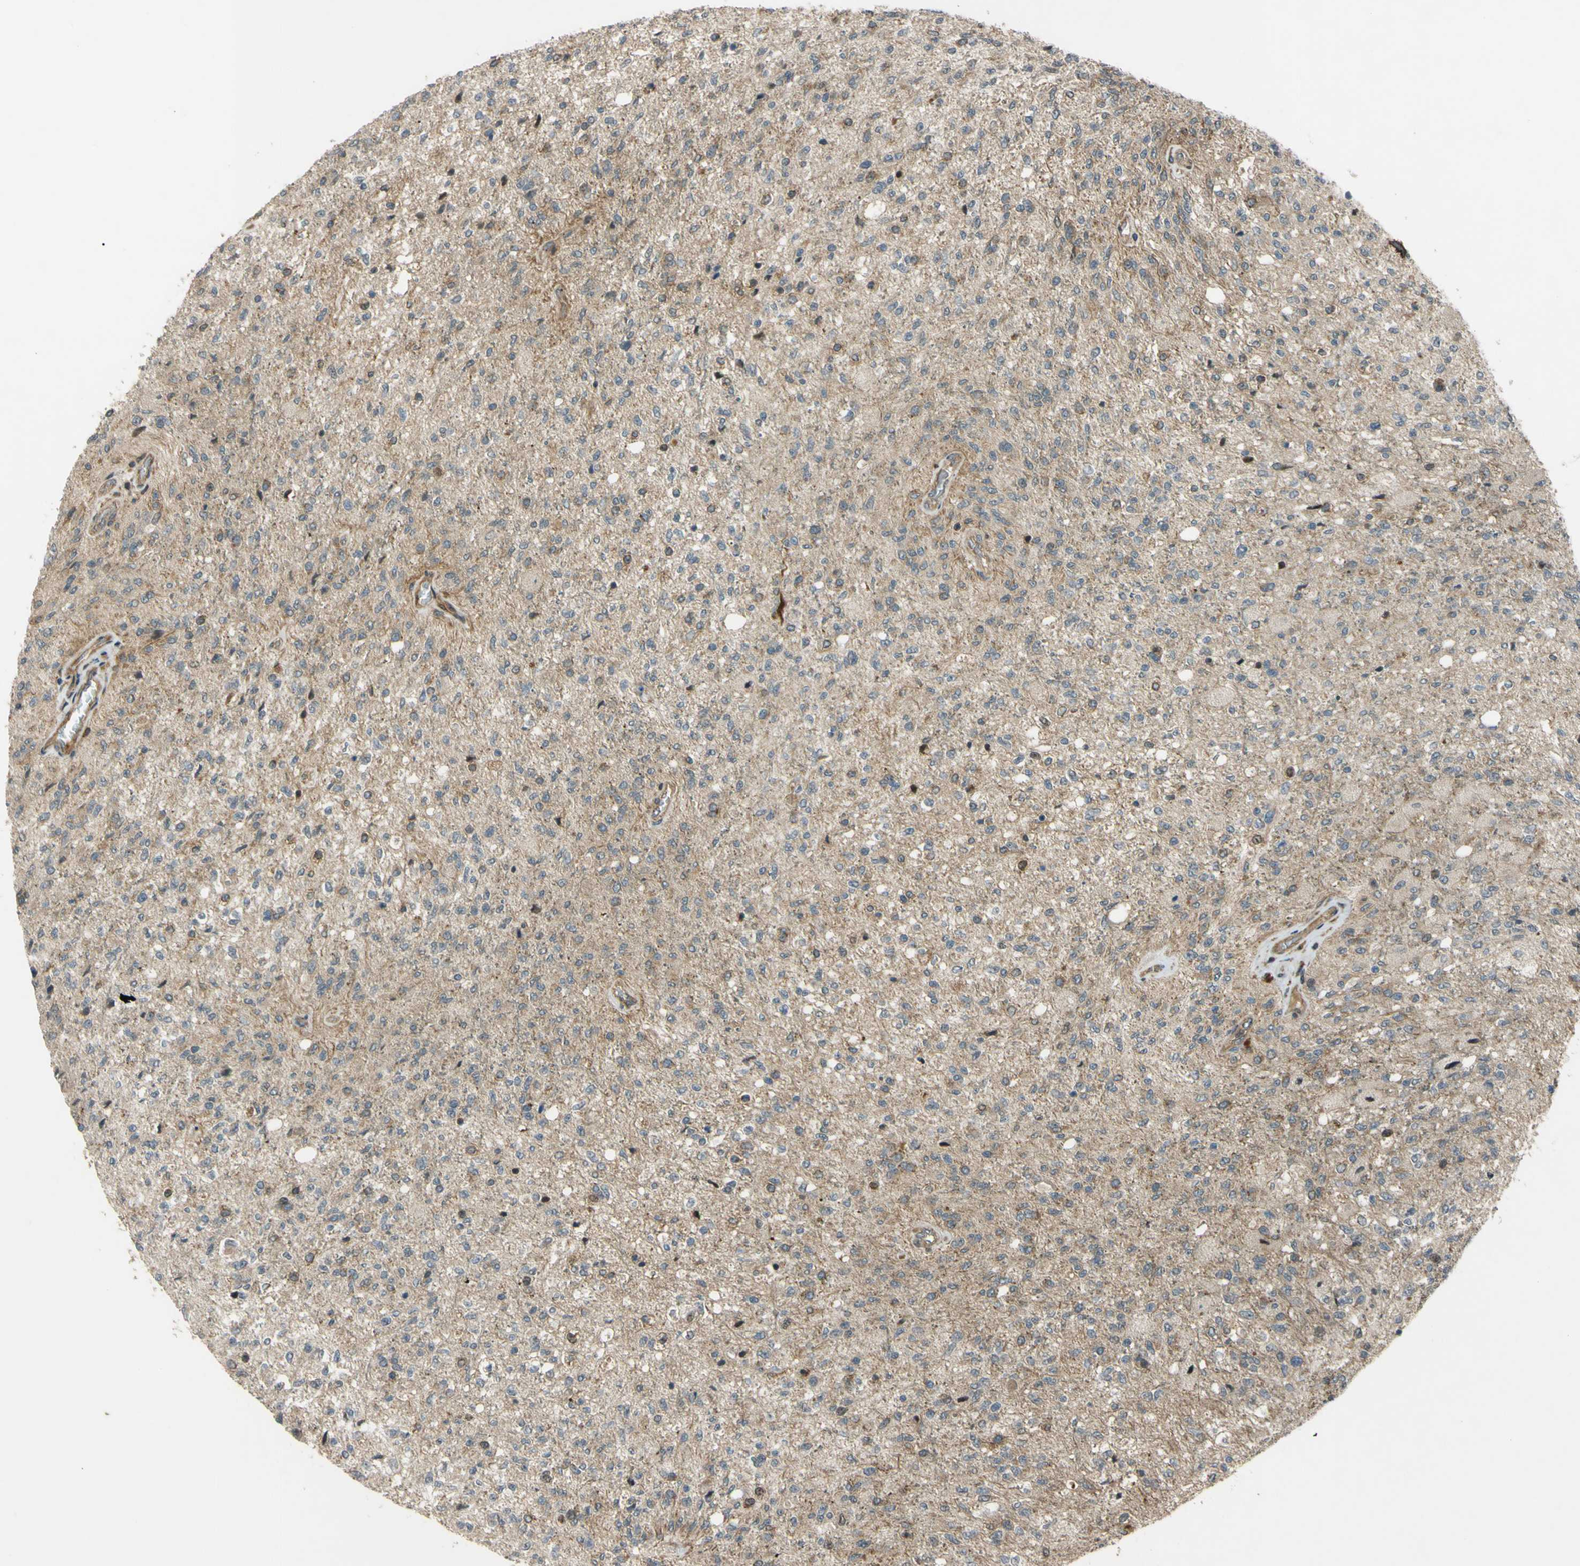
{"staining": {"intensity": "weak", "quantity": ">75%", "location": "cytoplasmic/membranous"}, "tissue": "glioma", "cell_type": "Tumor cells", "image_type": "cancer", "snomed": [{"axis": "morphology", "description": "Normal tissue, NOS"}, {"axis": "morphology", "description": "Glioma, malignant, High grade"}, {"axis": "topography", "description": "Cerebral cortex"}], "caption": "This photomicrograph exhibits immunohistochemistry staining of glioma, with low weak cytoplasmic/membranous expression in approximately >75% of tumor cells.", "gene": "FLII", "patient": {"sex": "male", "age": 77}}